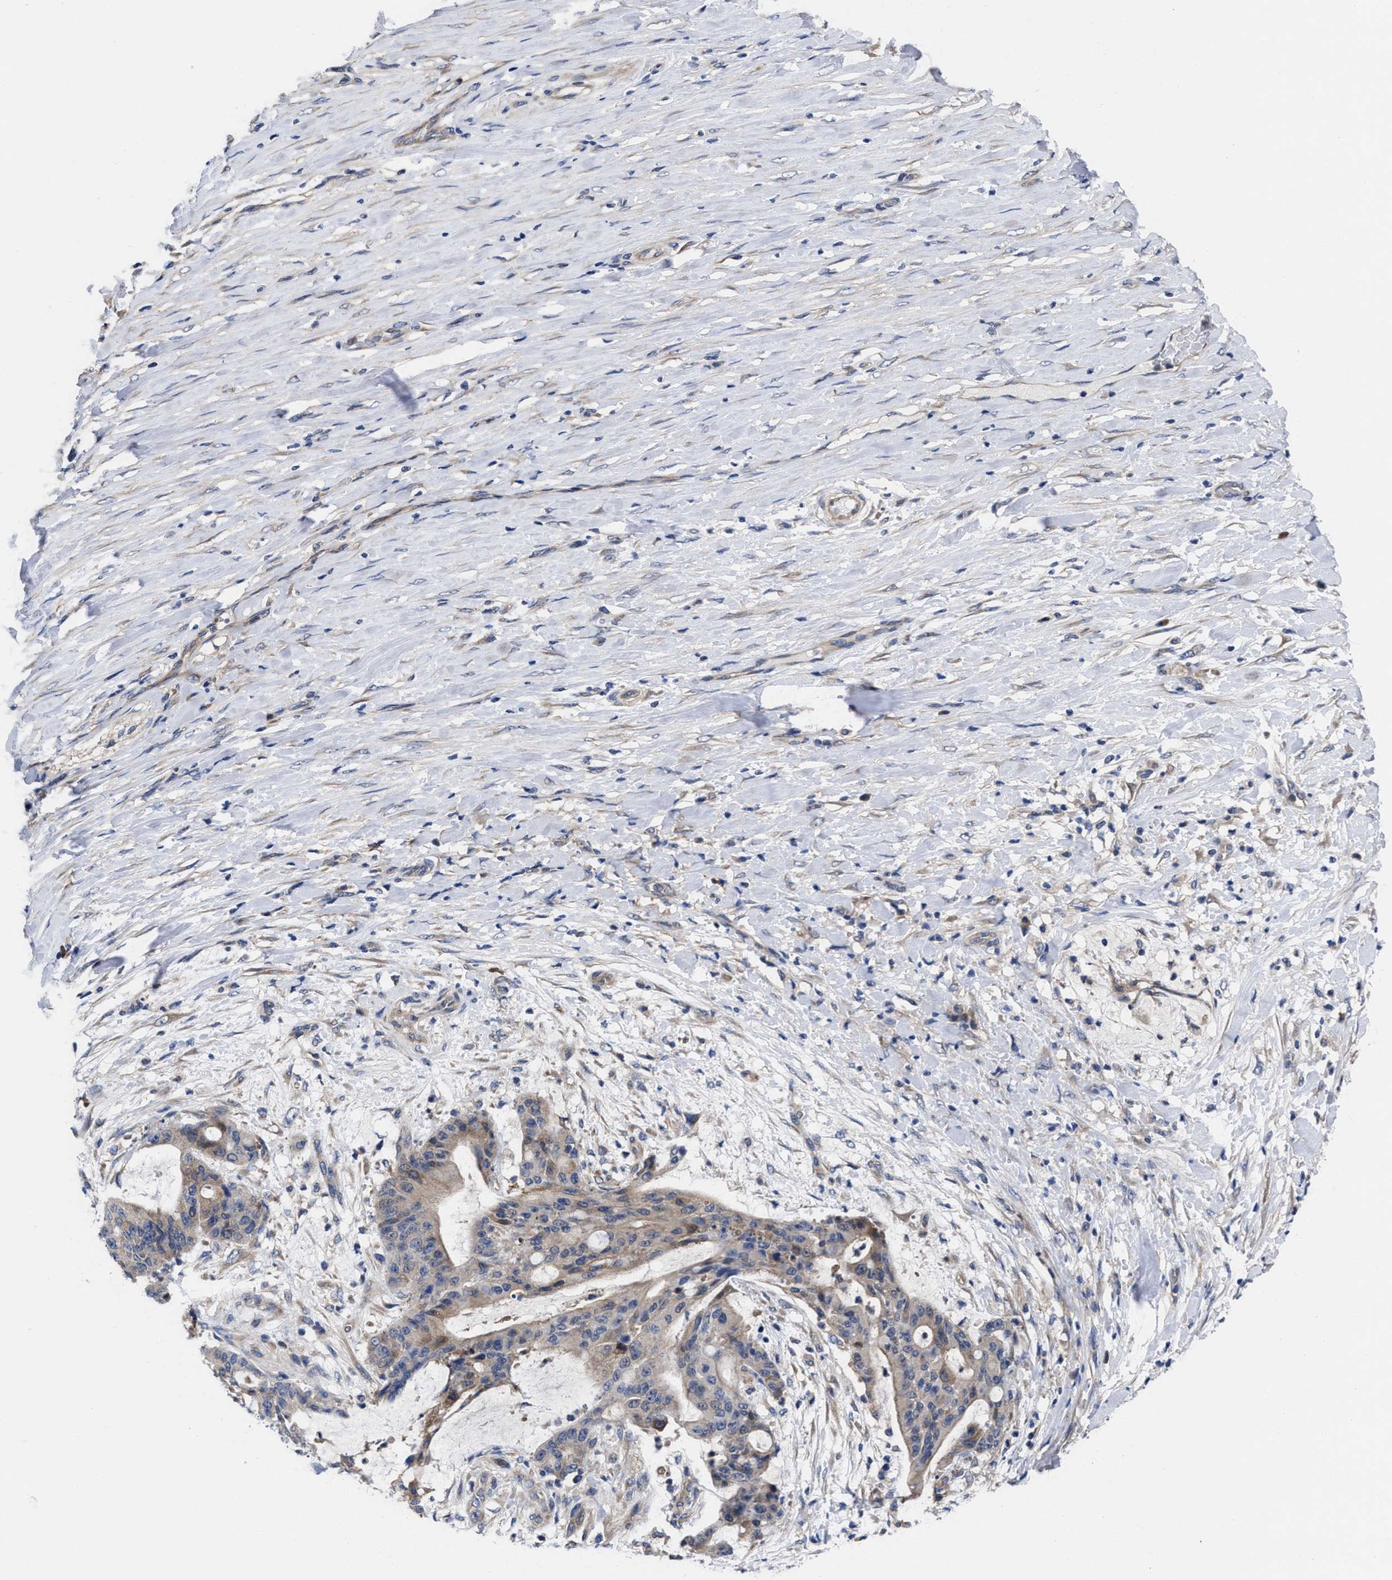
{"staining": {"intensity": "weak", "quantity": "25%-75%", "location": "cytoplasmic/membranous"}, "tissue": "liver cancer", "cell_type": "Tumor cells", "image_type": "cancer", "snomed": [{"axis": "morphology", "description": "Cholangiocarcinoma"}, {"axis": "topography", "description": "Liver"}], "caption": "An image of cholangiocarcinoma (liver) stained for a protein demonstrates weak cytoplasmic/membranous brown staining in tumor cells.", "gene": "TXNDC17", "patient": {"sex": "female", "age": 73}}